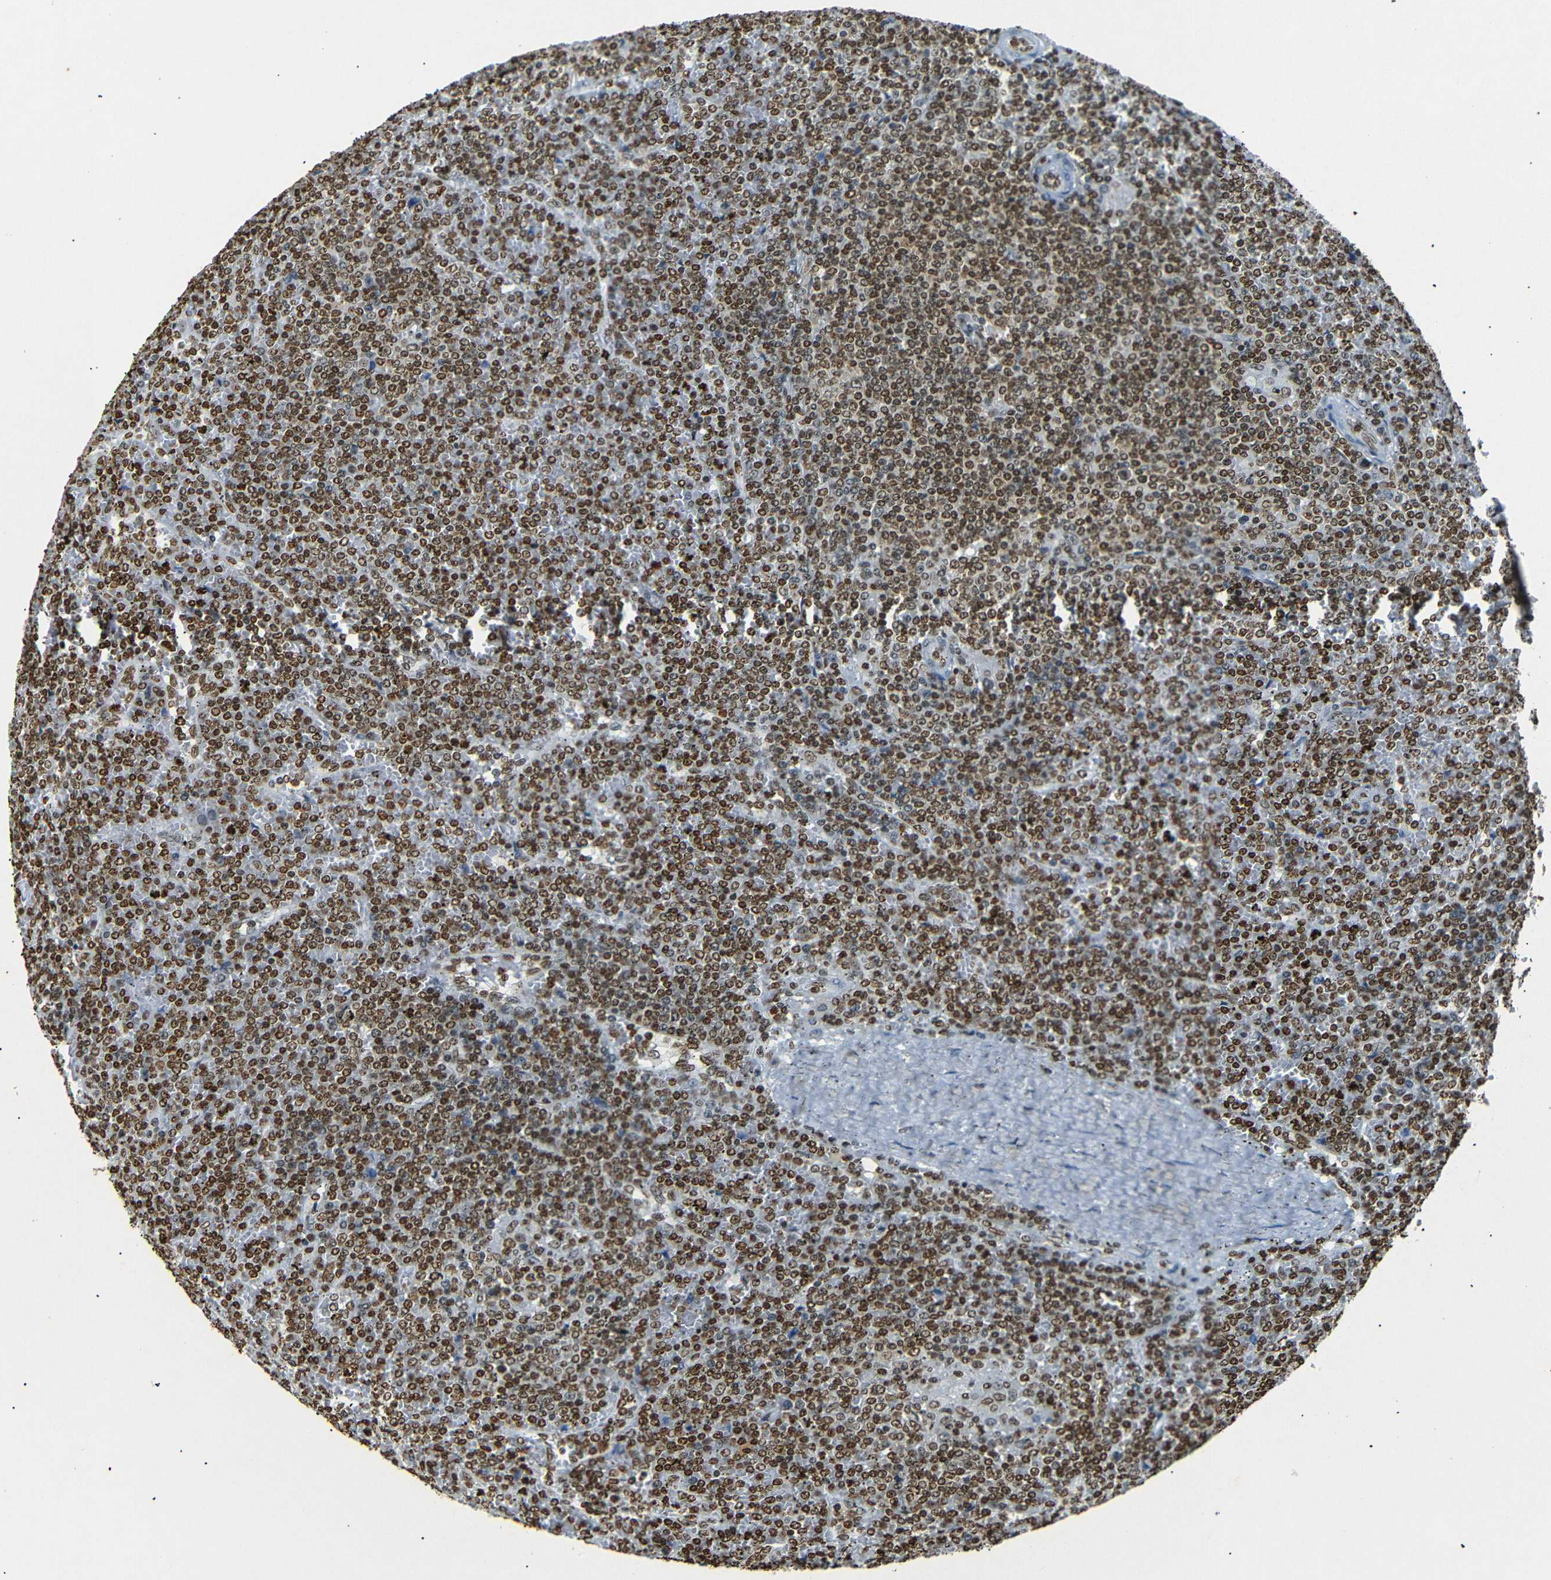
{"staining": {"intensity": "strong", "quantity": ">75%", "location": "nuclear"}, "tissue": "lymphoma", "cell_type": "Tumor cells", "image_type": "cancer", "snomed": [{"axis": "morphology", "description": "Malignant lymphoma, non-Hodgkin's type, Low grade"}, {"axis": "topography", "description": "Spleen"}], "caption": "A histopathology image of human low-grade malignant lymphoma, non-Hodgkin's type stained for a protein exhibits strong nuclear brown staining in tumor cells.", "gene": "HMGN1", "patient": {"sex": "female", "age": 19}}